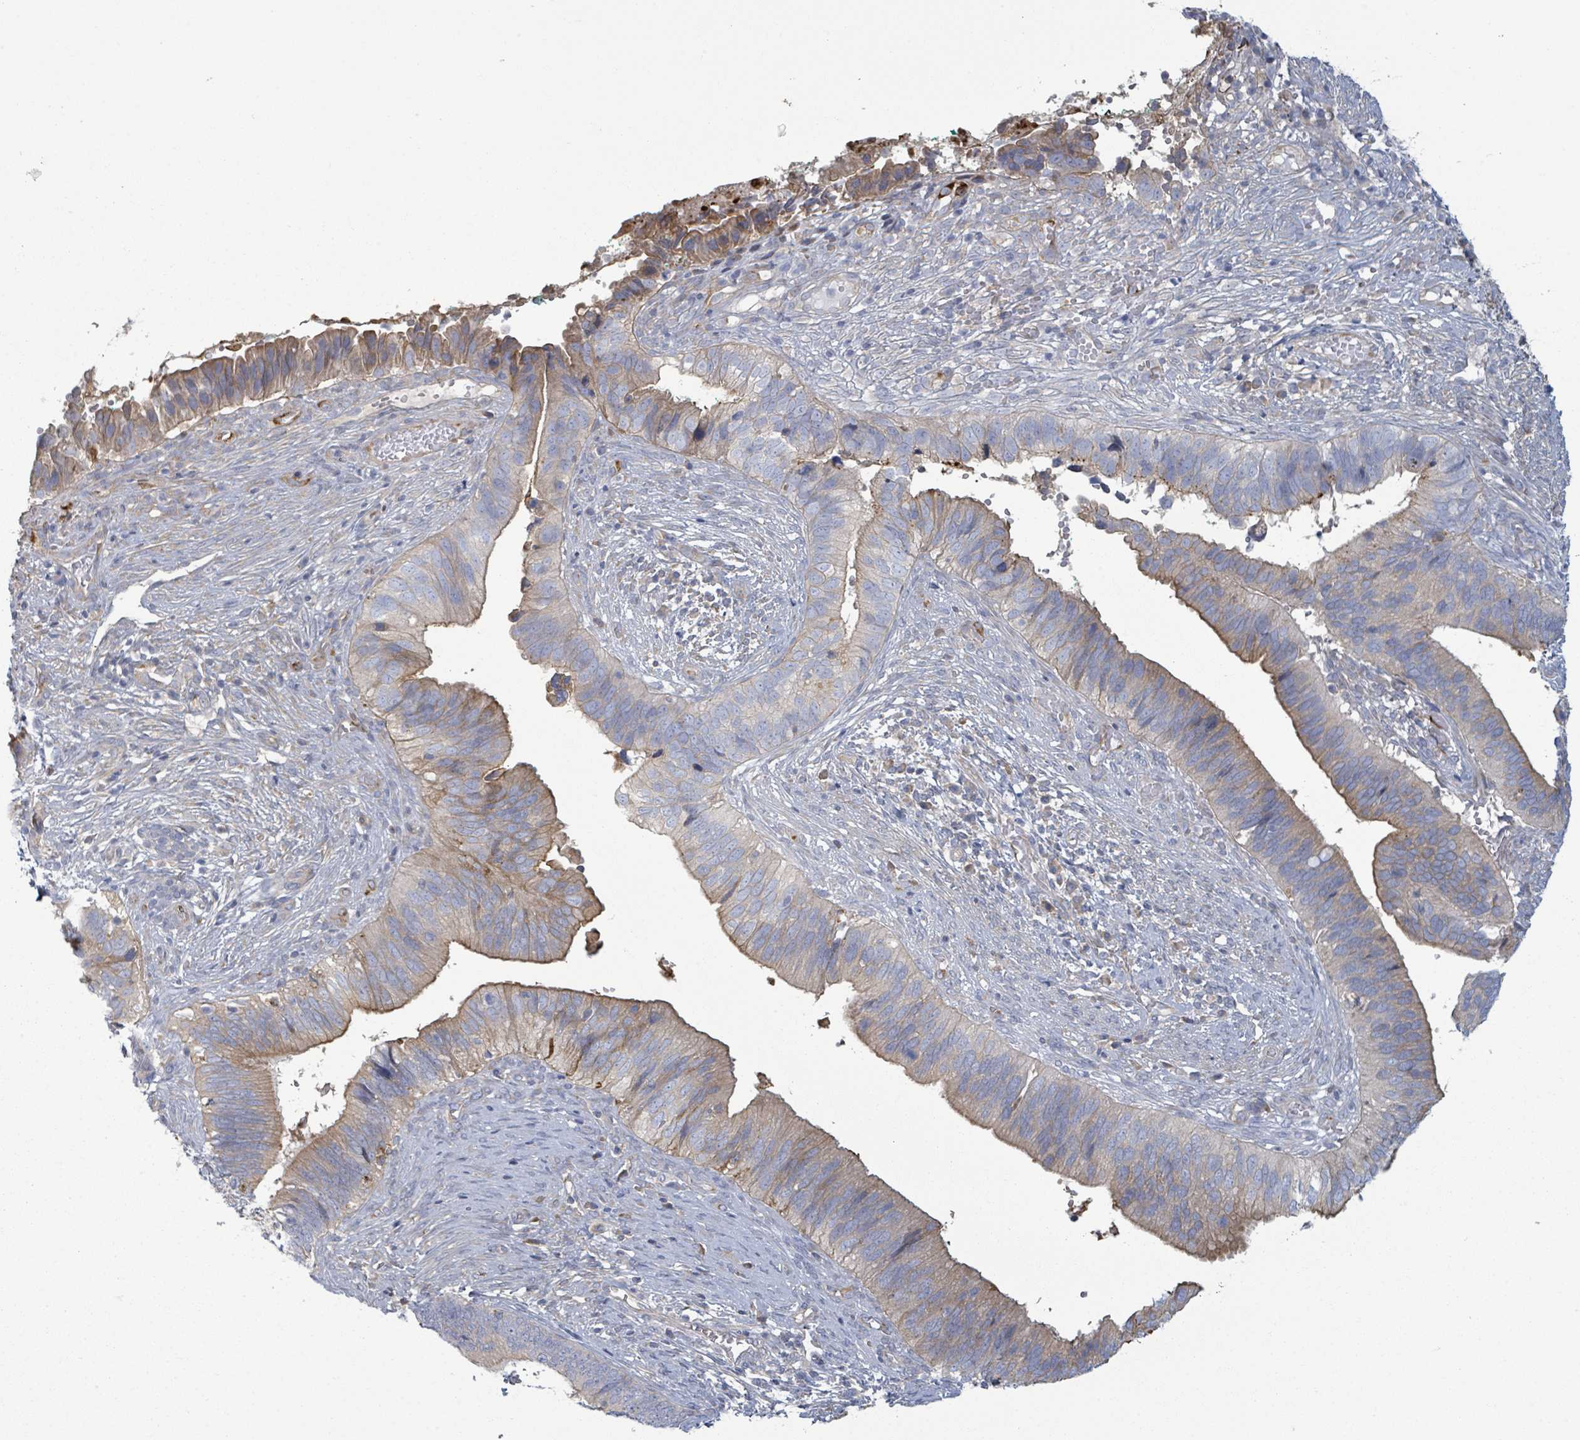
{"staining": {"intensity": "moderate", "quantity": "25%-75%", "location": "cytoplasmic/membranous"}, "tissue": "cervical cancer", "cell_type": "Tumor cells", "image_type": "cancer", "snomed": [{"axis": "morphology", "description": "Adenocarcinoma, NOS"}, {"axis": "topography", "description": "Cervix"}], "caption": "This is an image of IHC staining of adenocarcinoma (cervical), which shows moderate positivity in the cytoplasmic/membranous of tumor cells.", "gene": "COL13A1", "patient": {"sex": "female", "age": 42}}